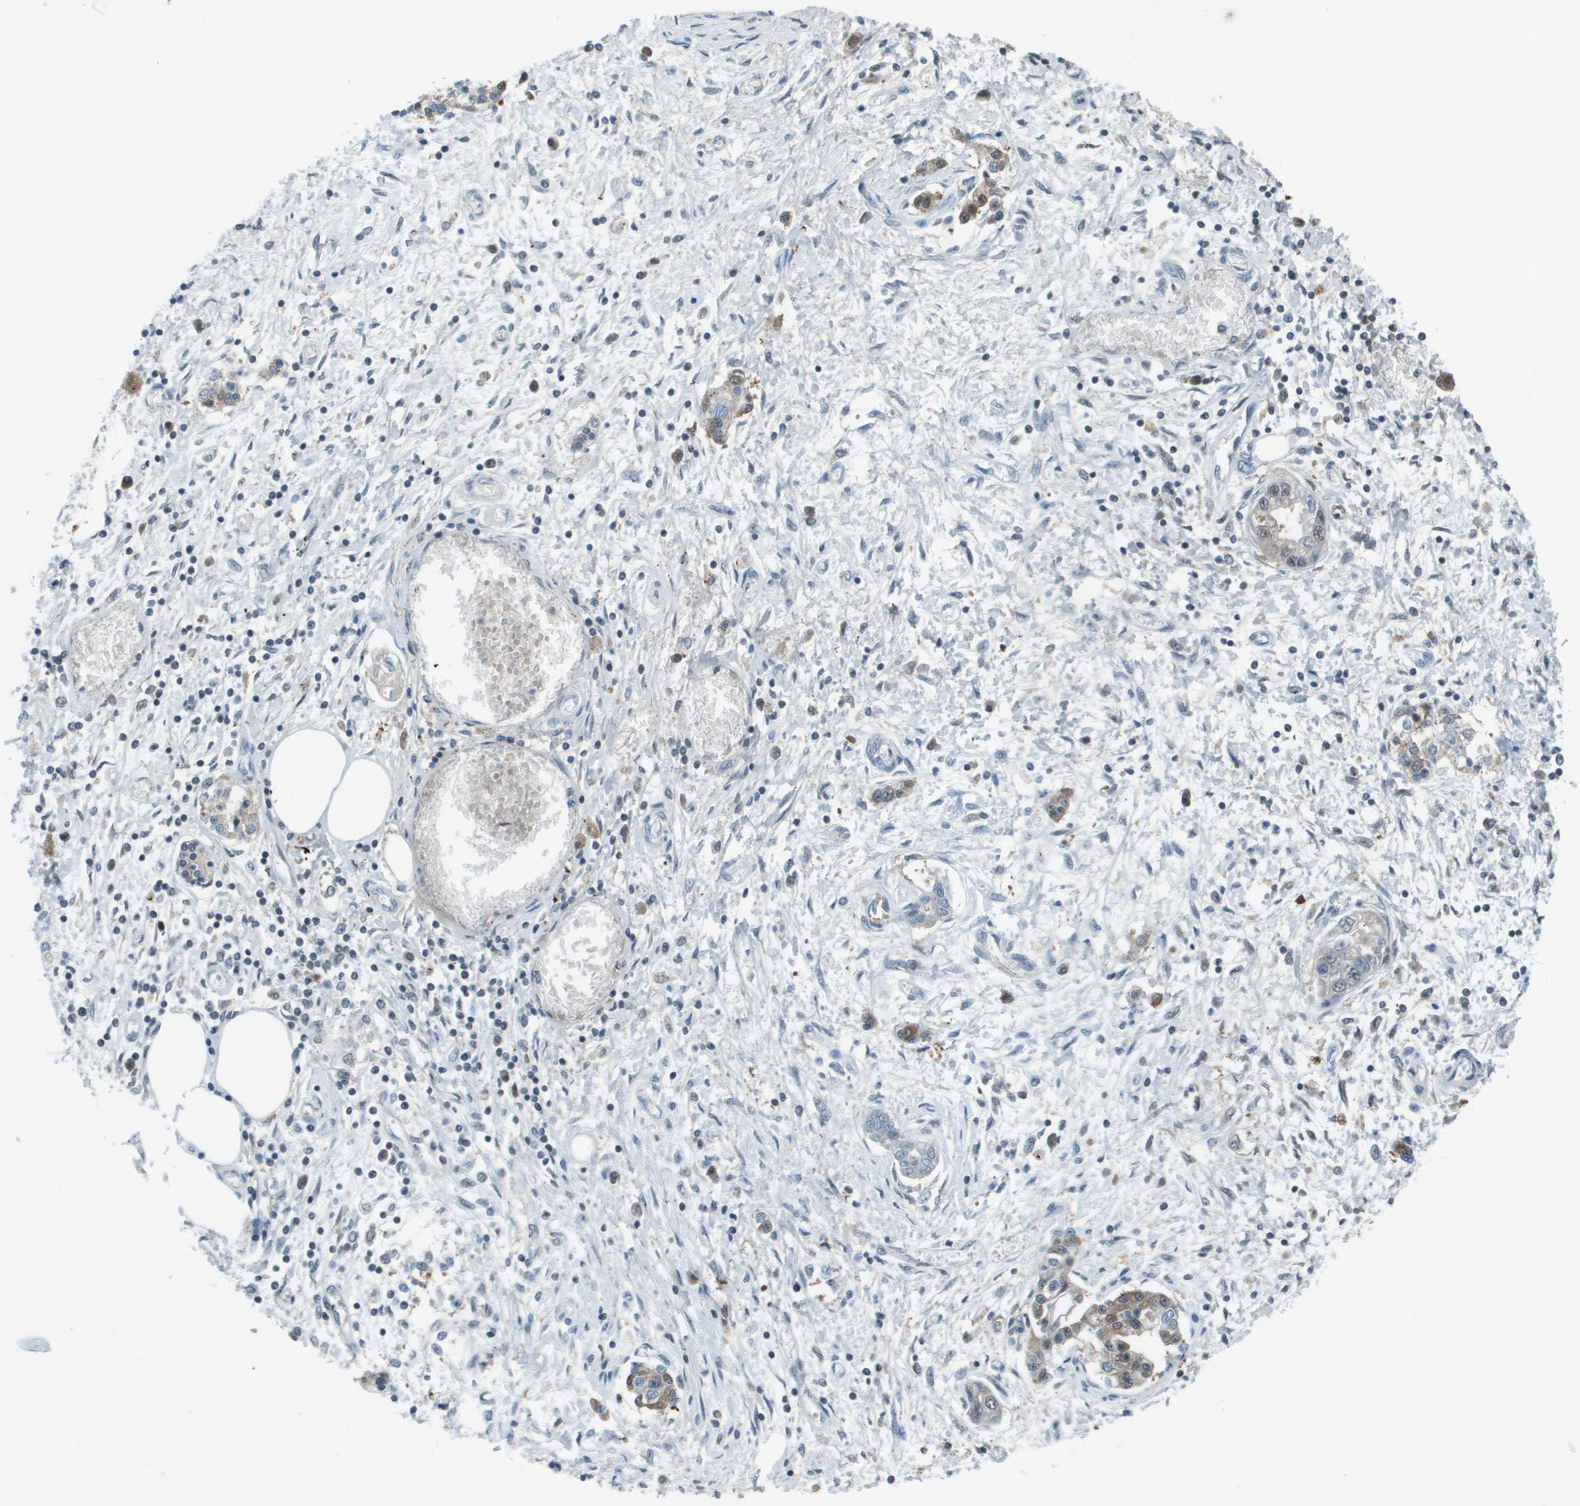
{"staining": {"intensity": "negative", "quantity": "none", "location": "none"}, "tissue": "pancreatic cancer", "cell_type": "Tumor cells", "image_type": "cancer", "snomed": [{"axis": "morphology", "description": "Adenocarcinoma, NOS"}, {"axis": "topography", "description": "Pancreas"}], "caption": "This is an IHC photomicrograph of human pancreatic cancer (adenocarcinoma). There is no staining in tumor cells.", "gene": "CAMK4", "patient": {"sex": "male", "age": 56}}